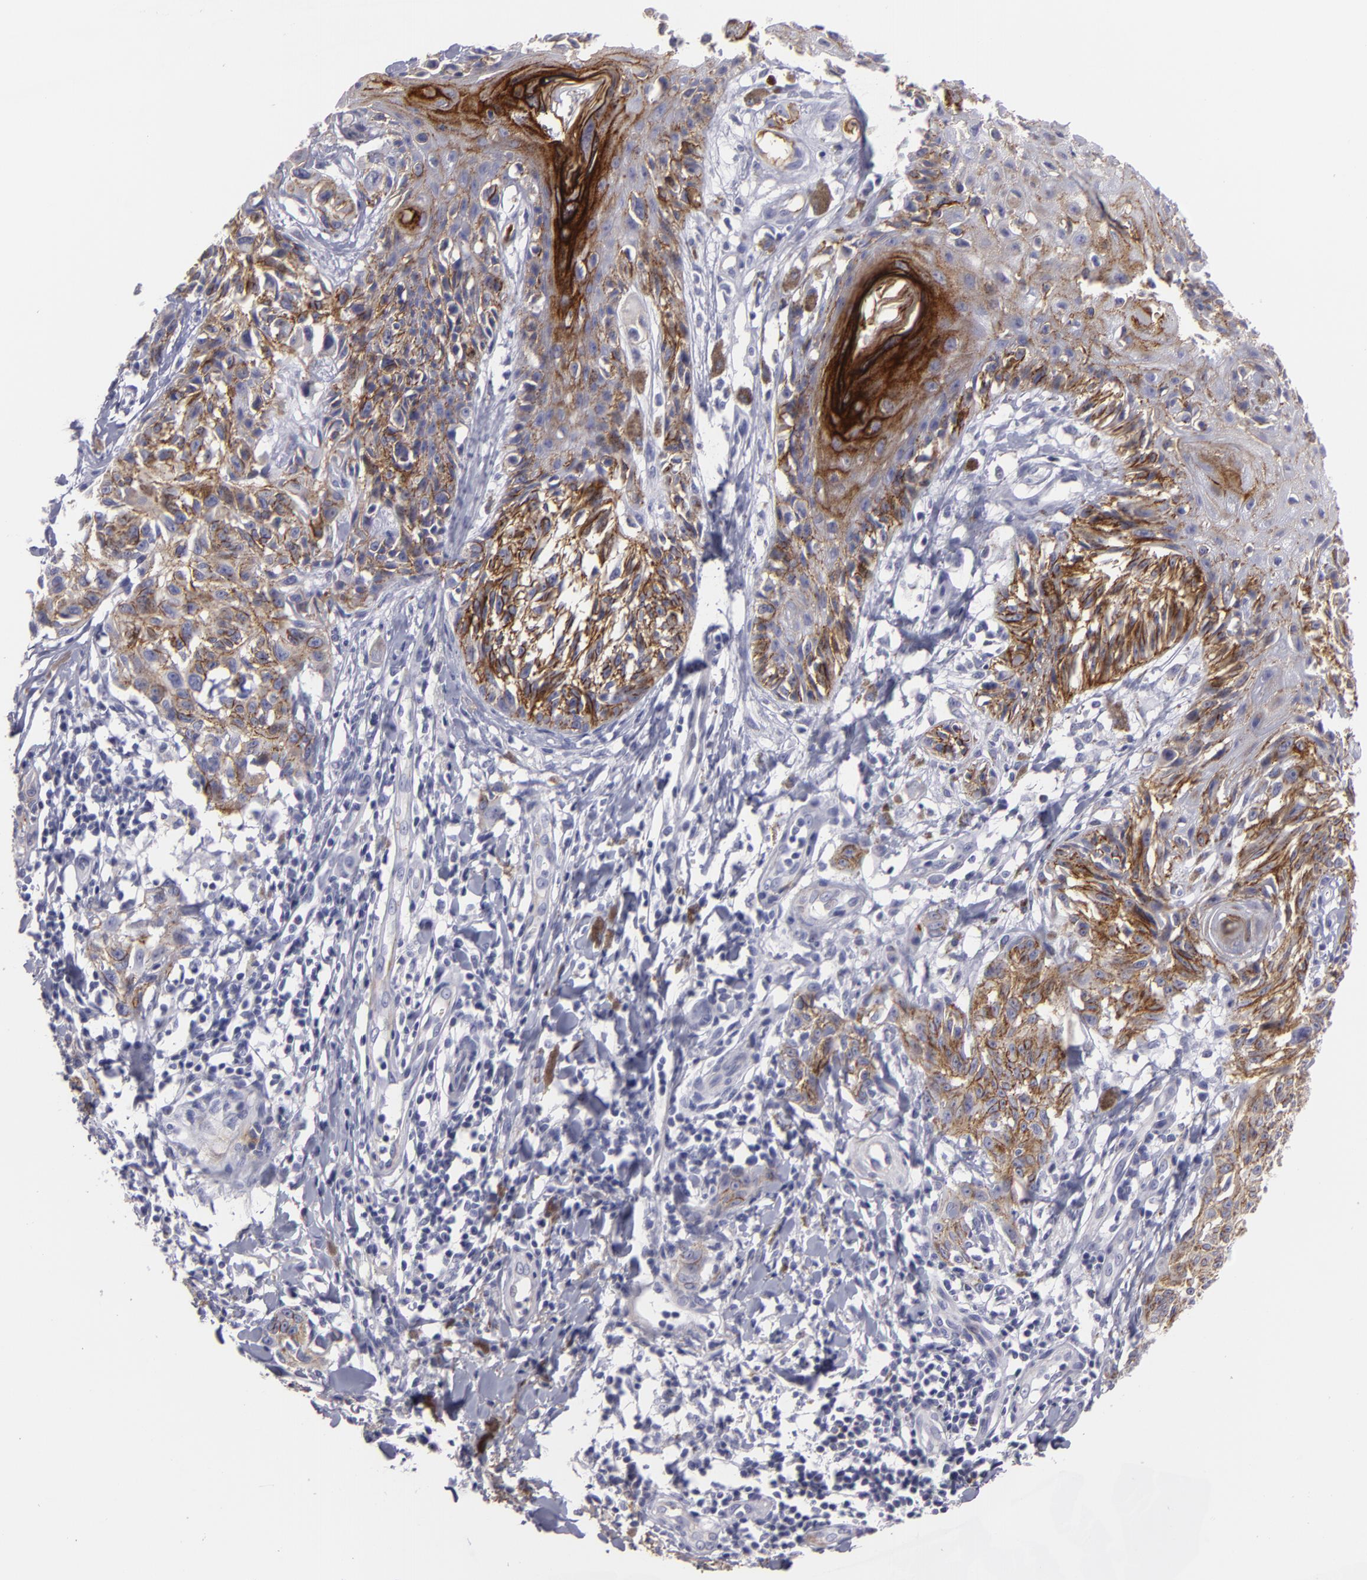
{"staining": {"intensity": "moderate", "quantity": "25%-75%", "location": "cytoplasmic/membranous"}, "tissue": "melanoma", "cell_type": "Tumor cells", "image_type": "cancer", "snomed": [{"axis": "morphology", "description": "Malignant melanoma, NOS"}, {"axis": "topography", "description": "Skin"}], "caption": "Immunohistochemical staining of malignant melanoma reveals medium levels of moderate cytoplasmic/membranous protein expression in approximately 25%-75% of tumor cells.", "gene": "CTNNB1", "patient": {"sex": "female", "age": 77}}